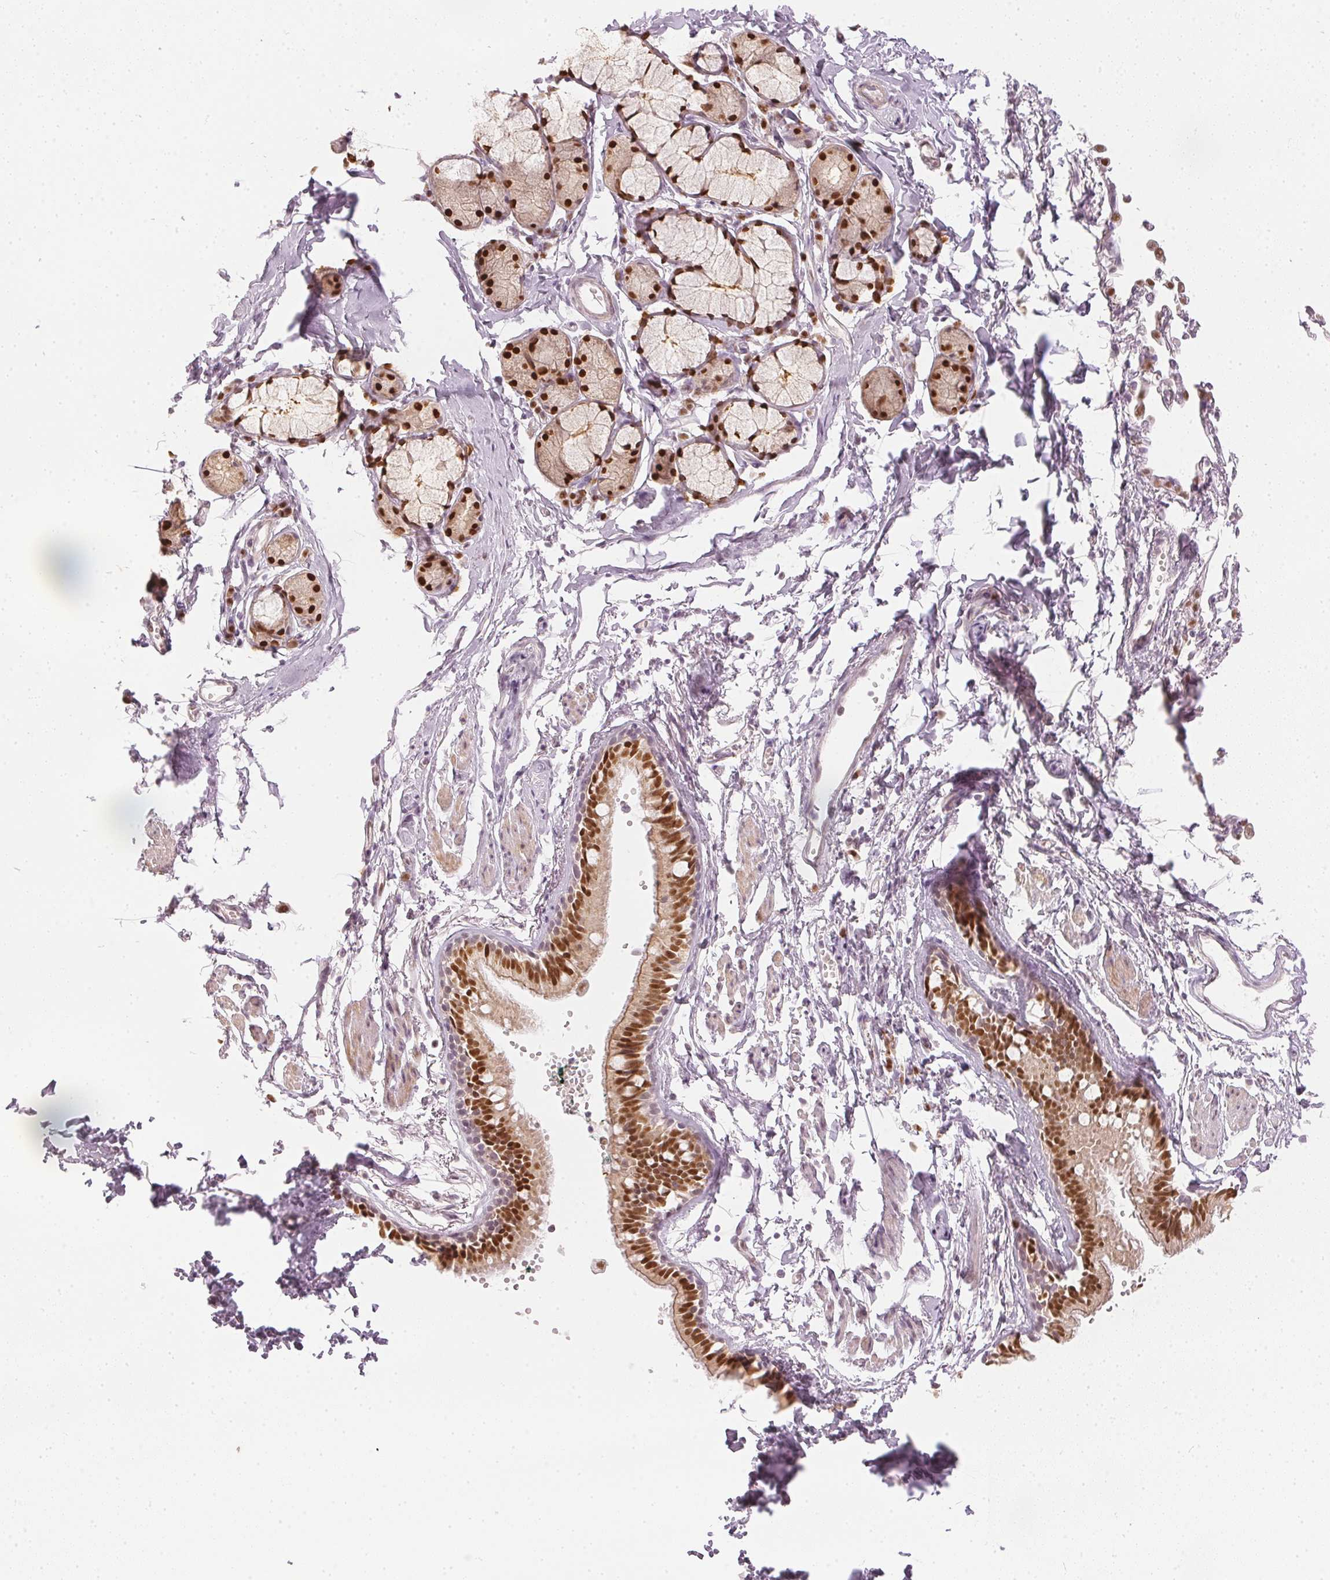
{"staining": {"intensity": "strong", "quantity": "25%-75%", "location": "nuclear"}, "tissue": "bronchus", "cell_type": "Respiratory epithelial cells", "image_type": "normal", "snomed": [{"axis": "morphology", "description": "Normal tissue, NOS"}, {"axis": "topography", "description": "Cartilage tissue"}, {"axis": "topography", "description": "Bronchus"}], "caption": "DAB immunohistochemical staining of unremarkable human bronchus demonstrates strong nuclear protein staining in approximately 25%-75% of respiratory epithelial cells.", "gene": "ENSG00000267001", "patient": {"sex": "female", "age": 59}}